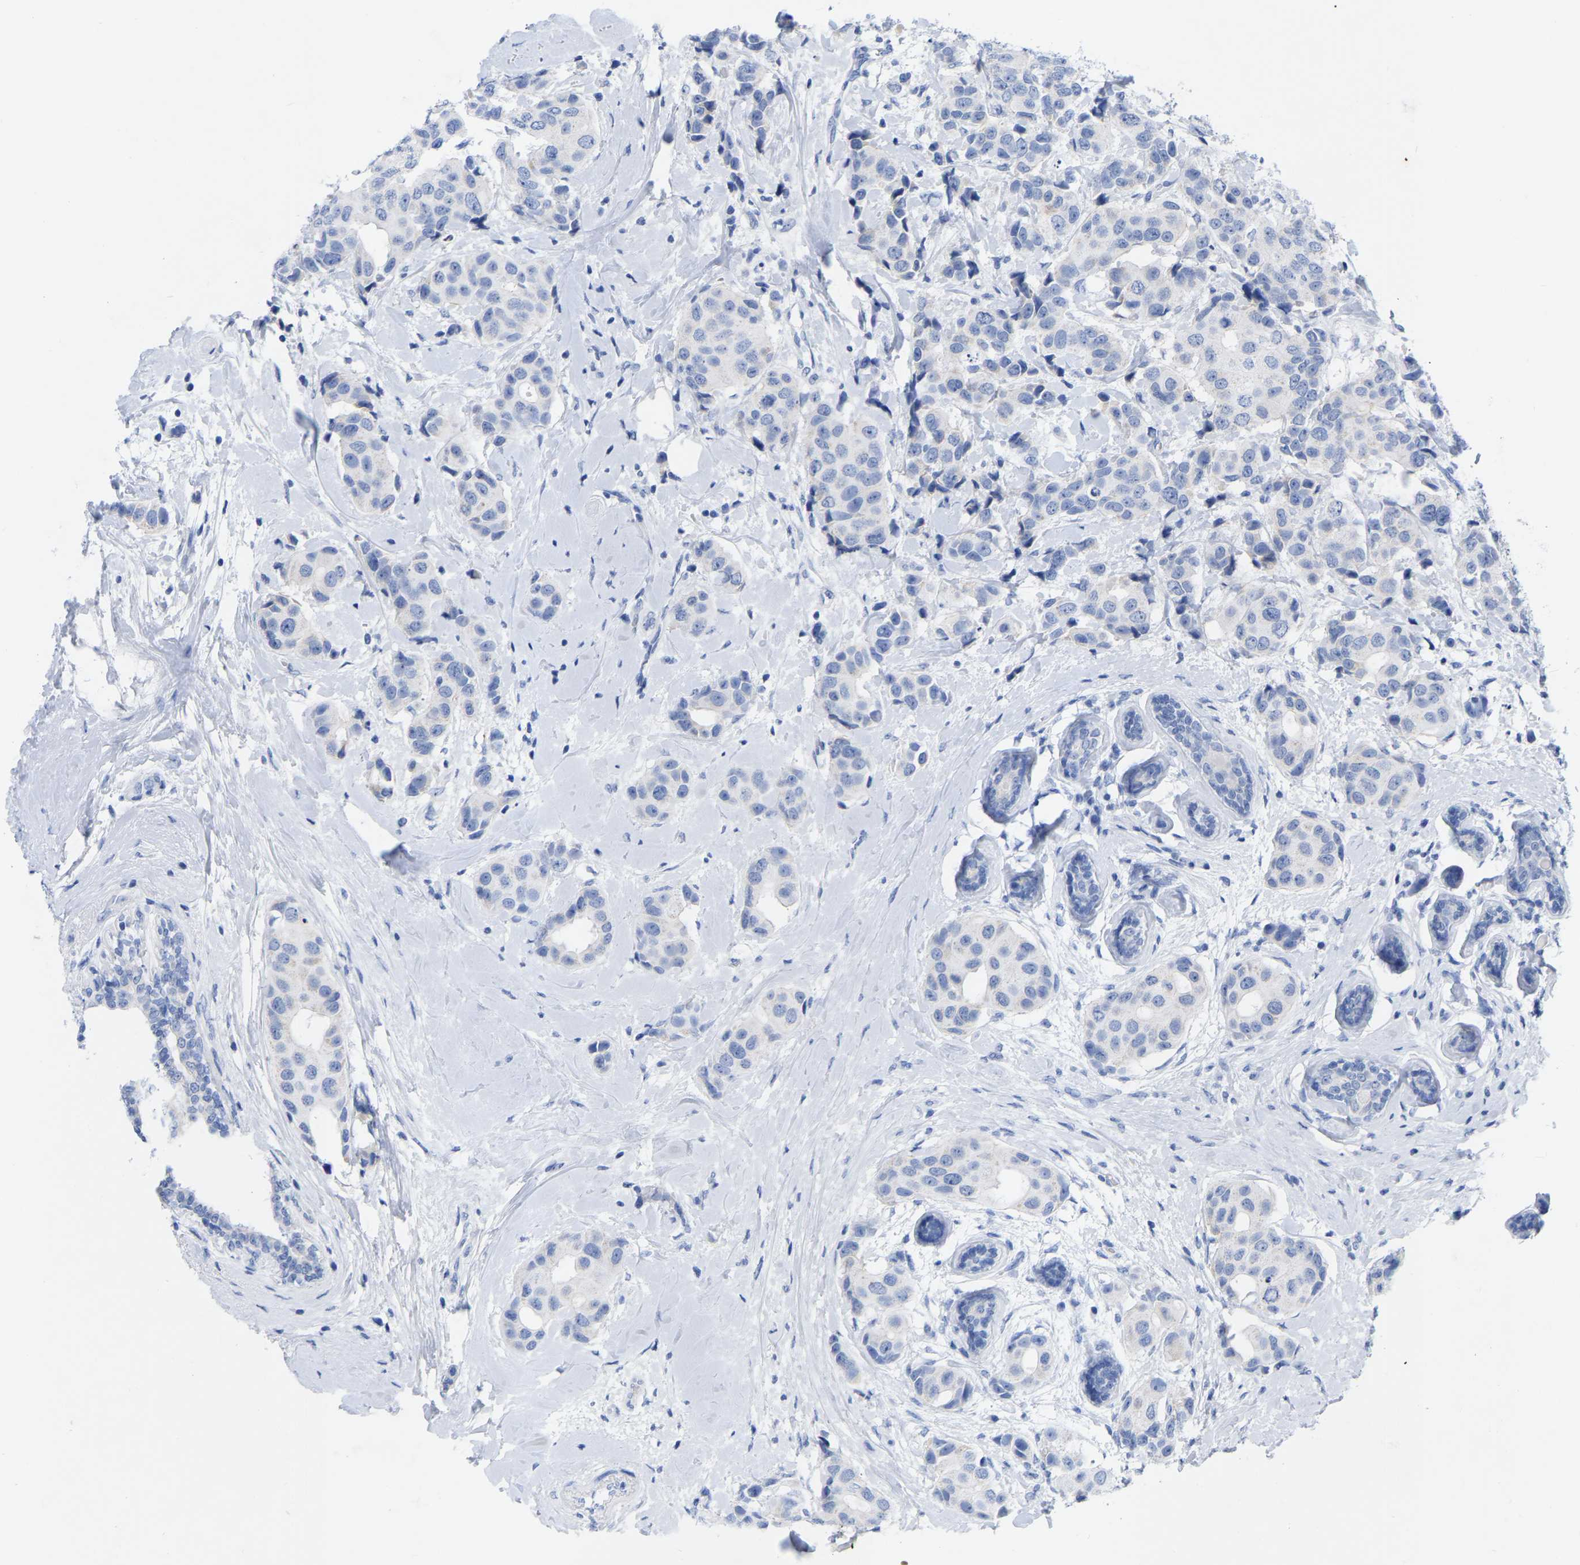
{"staining": {"intensity": "negative", "quantity": "none", "location": "none"}, "tissue": "breast cancer", "cell_type": "Tumor cells", "image_type": "cancer", "snomed": [{"axis": "morphology", "description": "Normal tissue, NOS"}, {"axis": "morphology", "description": "Duct carcinoma"}, {"axis": "topography", "description": "Breast"}], "caption": "DAB immunohistochemical staining of infiltrating ductal carcinoma (breast) reveals no significant positivity in tumor cells.", "gene": "ZNF629", "patient": {"sex": "female", "age": 39}}